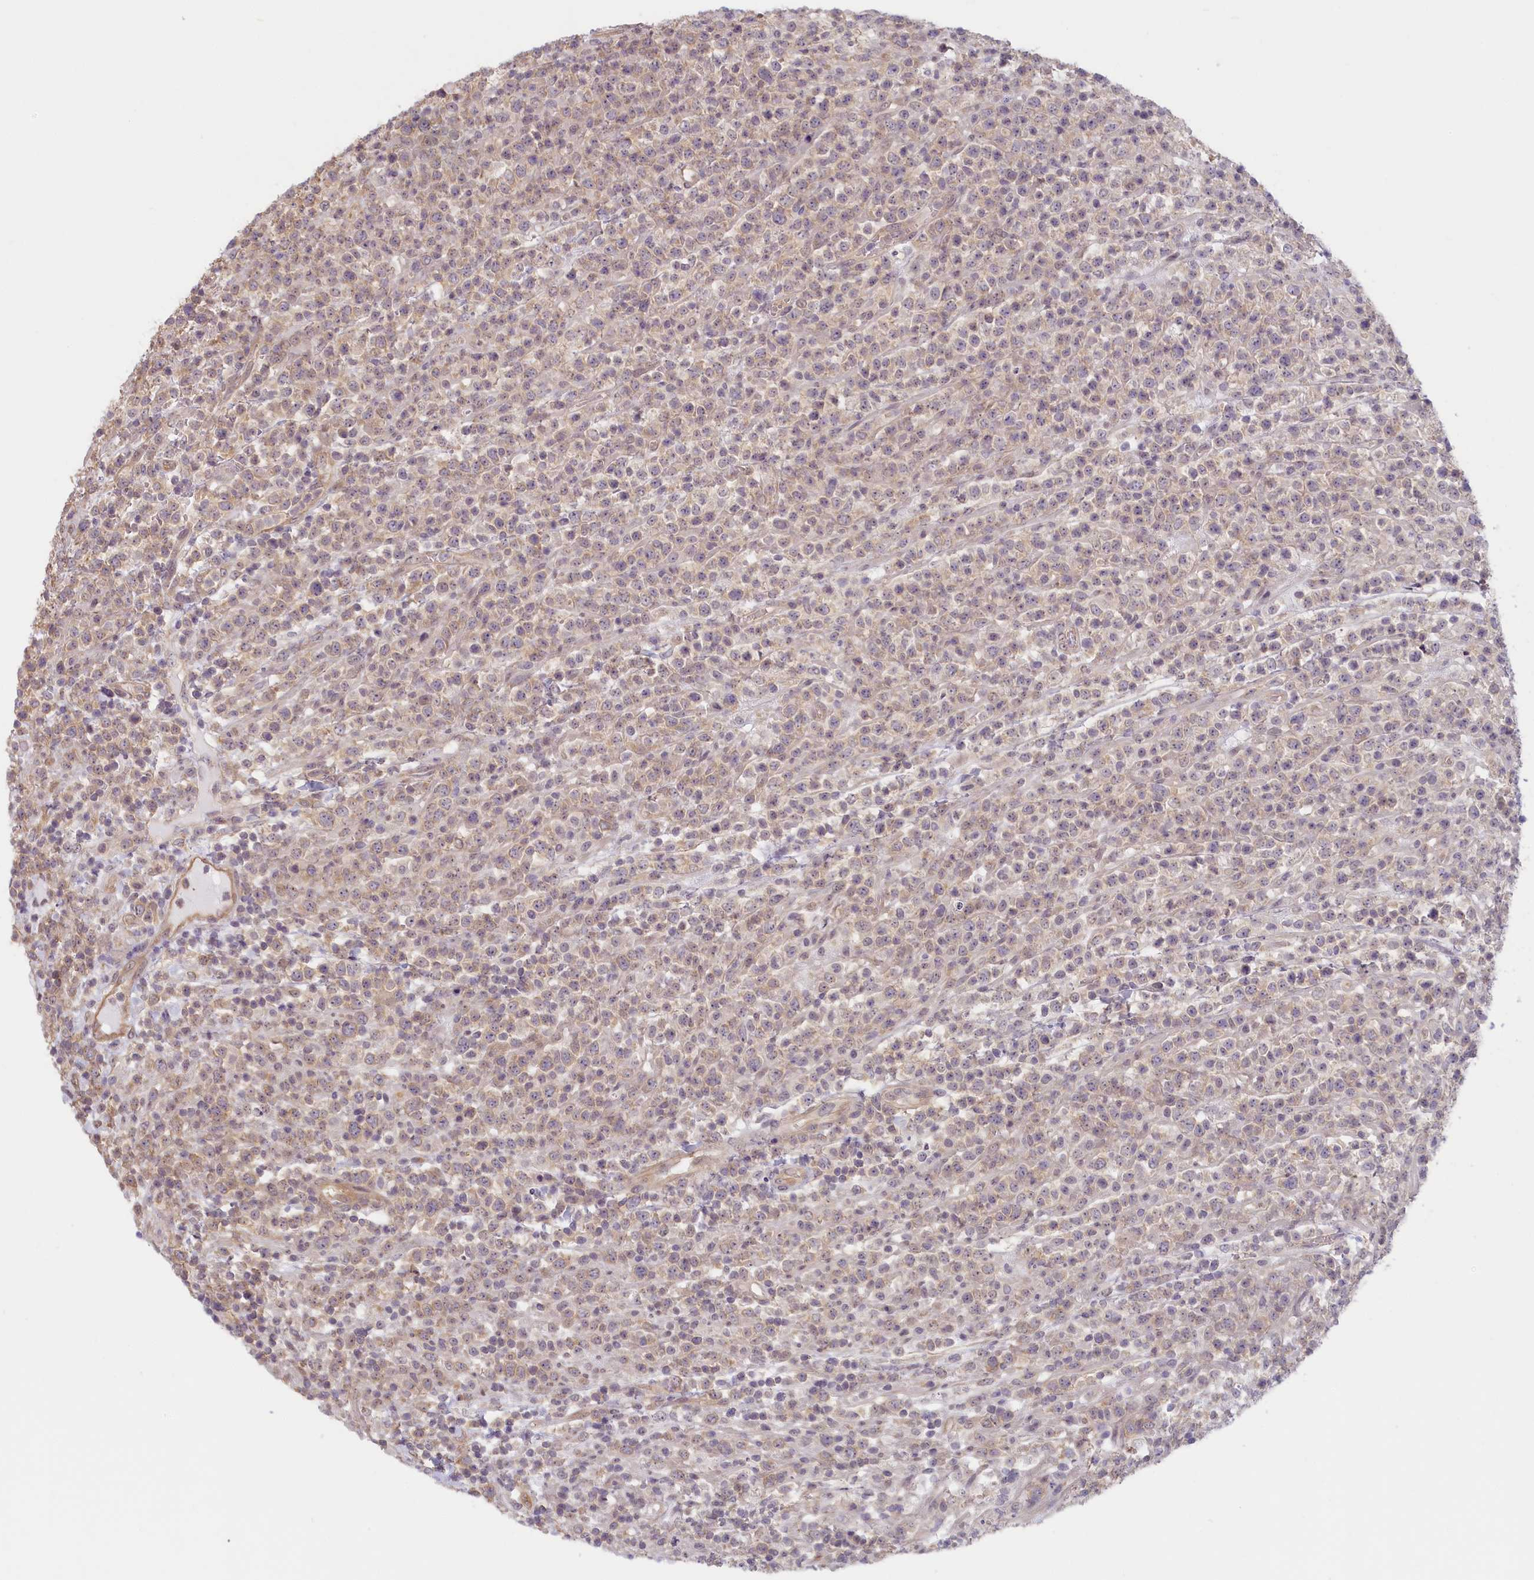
{"staining": {"intensity": "weak", "quantity": "25%-75%", "location": "cytoplasmic/membranous"}, "tissue": "lymphoma", "cell_type": "Tumor cells", "image_type": "cancer", "snomed": [{"axis": "morphology", "description": "Malignant lymphoma, non-Hodgkin's type, High grade"}, {"axis": "topography", "description": "Colon"}], "caption": "Tumor cells display low levels of weak cytoplasmic/membranous positivity in about 25%-75% of cells in human lymphoma.", "gene": "C19orf44", "patient": {"sex": "female", "age": 53}}